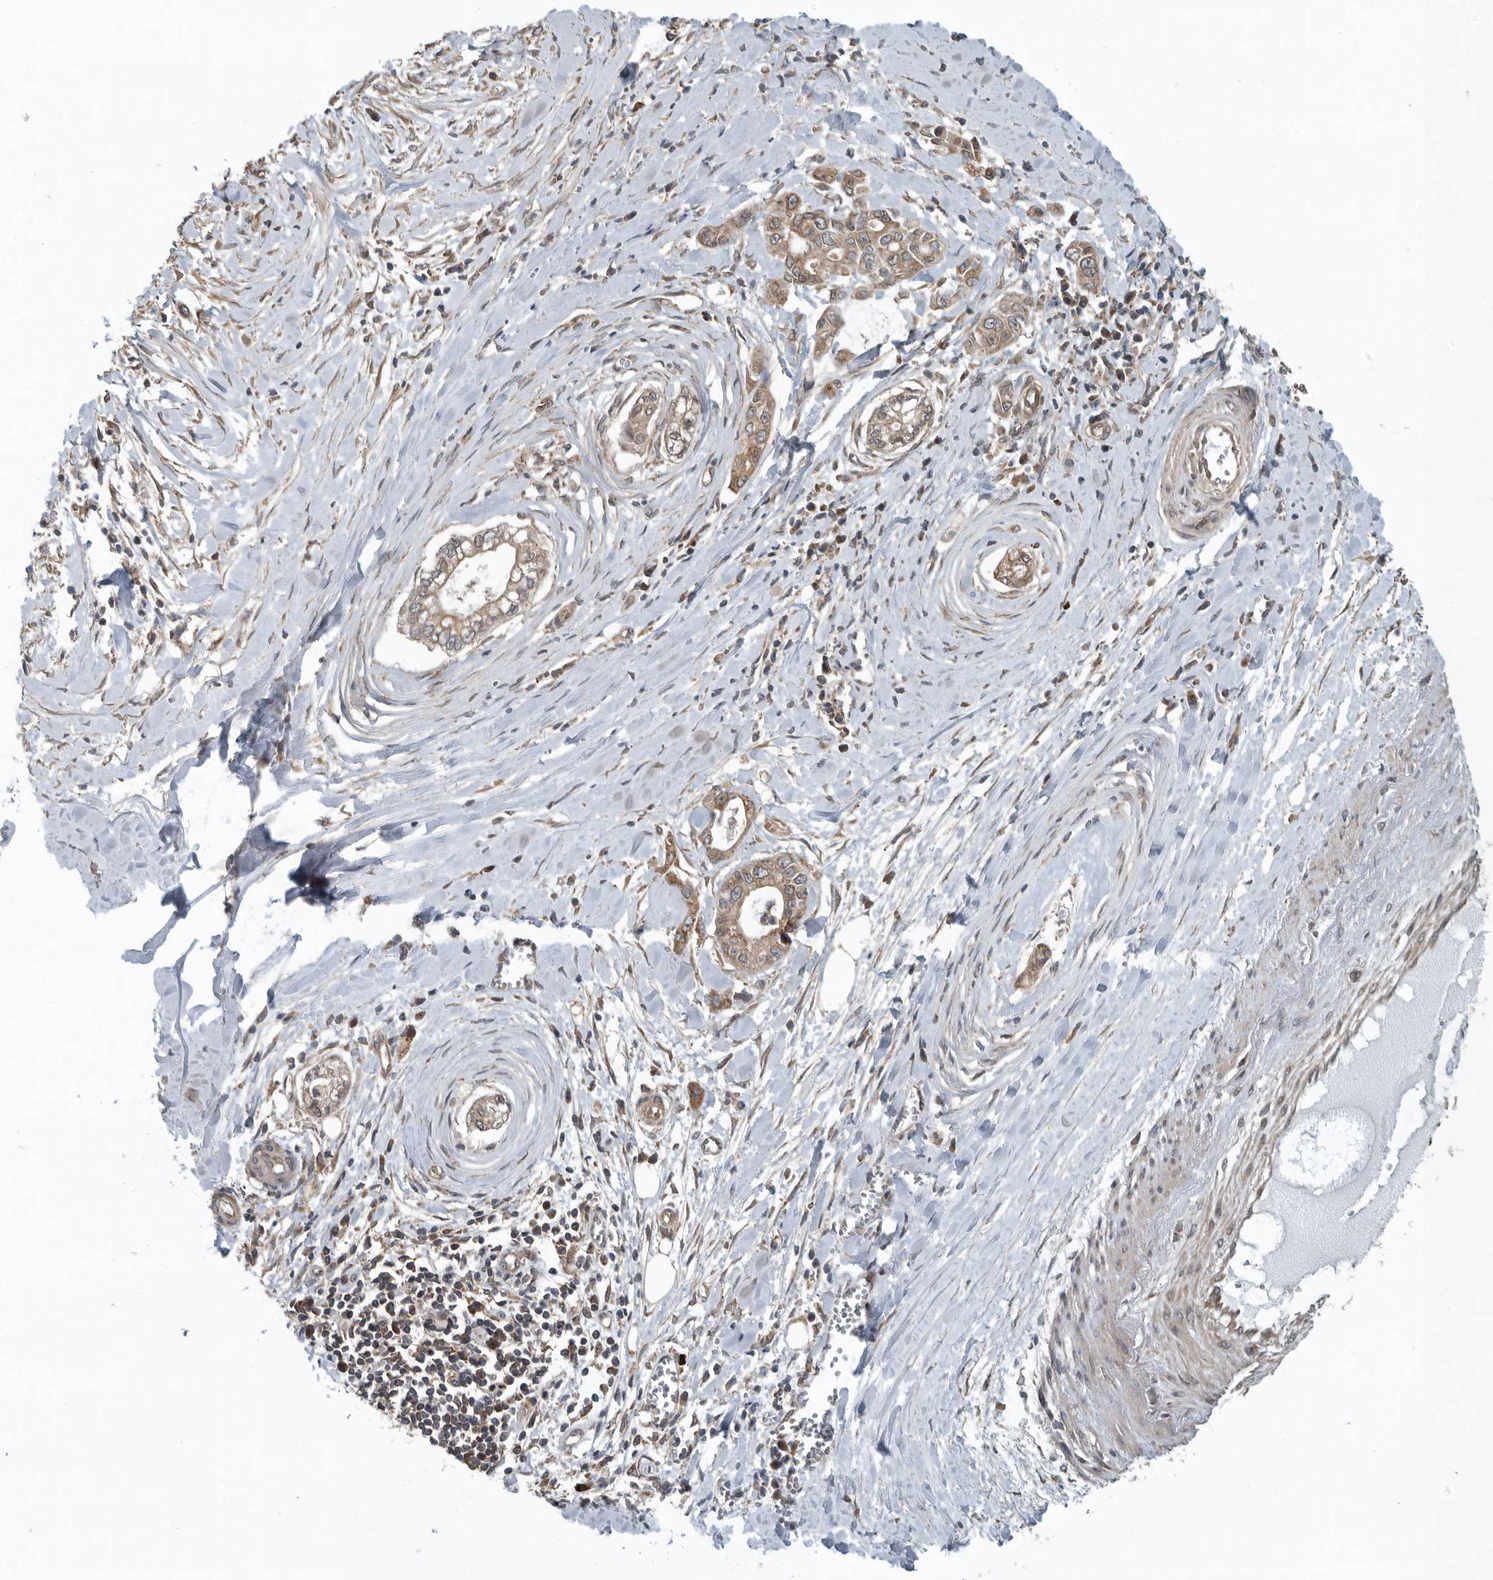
{"staining": {"intensity": "weak", "quantity": ">75%", "location": "cytoplasmic/membranous"}, "tissue": "pancreatic cancer", "cell_type": "Tumor cells", "image_type": "cancer", "snomed": [{"axis": "morphology", "description": "Adenocarcinoma, NOS"}, {"axis": "topography", "description": "Pancreas"}], "caption": "Weak cytoplasmic/membranous positivity for a protein is seen in approximately >75% of tumor cells of pancreatic cancer using IHC.", "gene": "AMFR", "patient": {"sex": "male", "age": 68}}